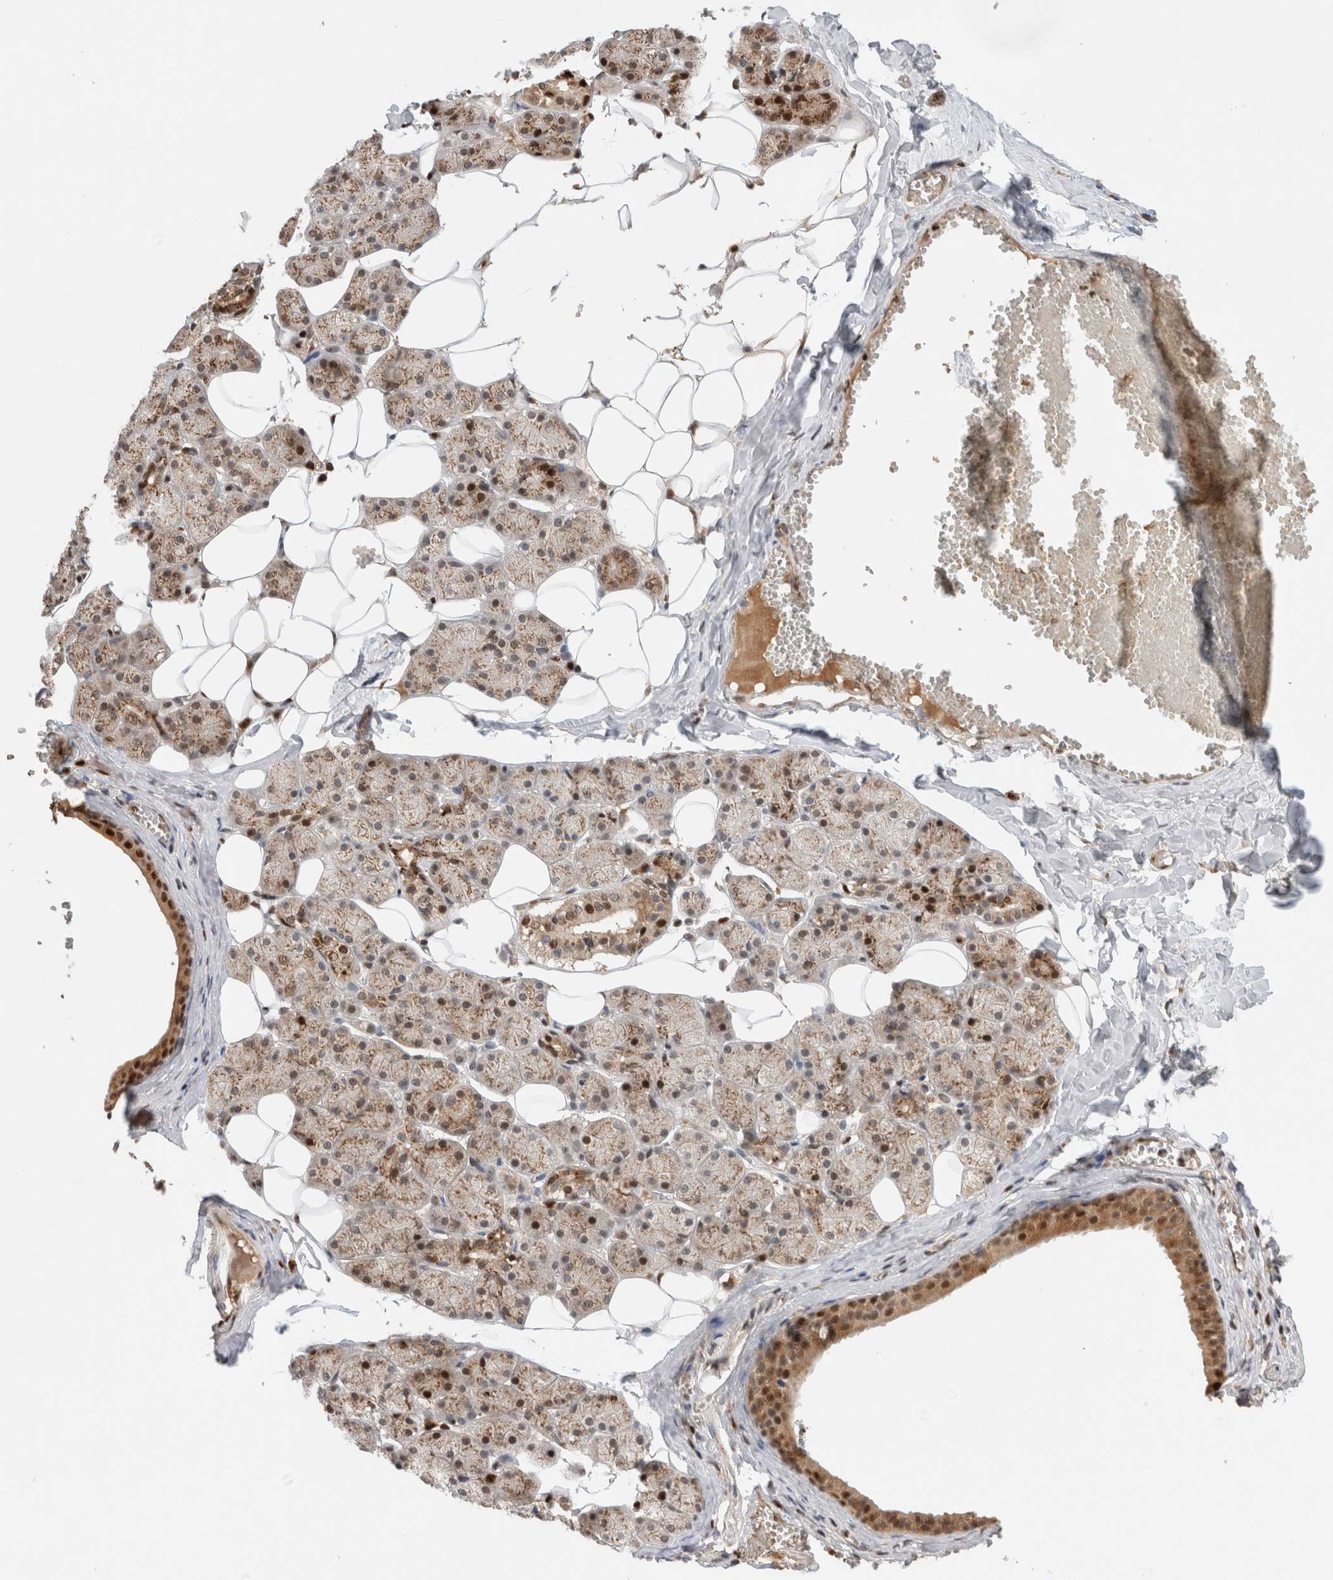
{"staining": {"intensity": "moderate", "quantity": ">75%", "location": "cytoplasmic/membranous,nuclear"}, "tissue": "salivary gland", "cell_type": "Glandular cells", "image_type": "normal", "snomed": [{"axis": "morphology", "description": "Normal tissue, NOS"}, {"axis": "topography", "description": "Salivary gland"}], "caption": "DAB (3,3'-diaminobenzidine) immunohistochemical staining of unremarkable salivary gland exhibits moderate cytoplasmic/membranous,nuclear protein expression in about >75% of glandular cells. Using DAB (brown) and hematoxylin (blue) stains, captured at high magnification using brightfield microscopy.", "gene": "OTUD6B", "patient": {"sex": "female", "age": 33}}